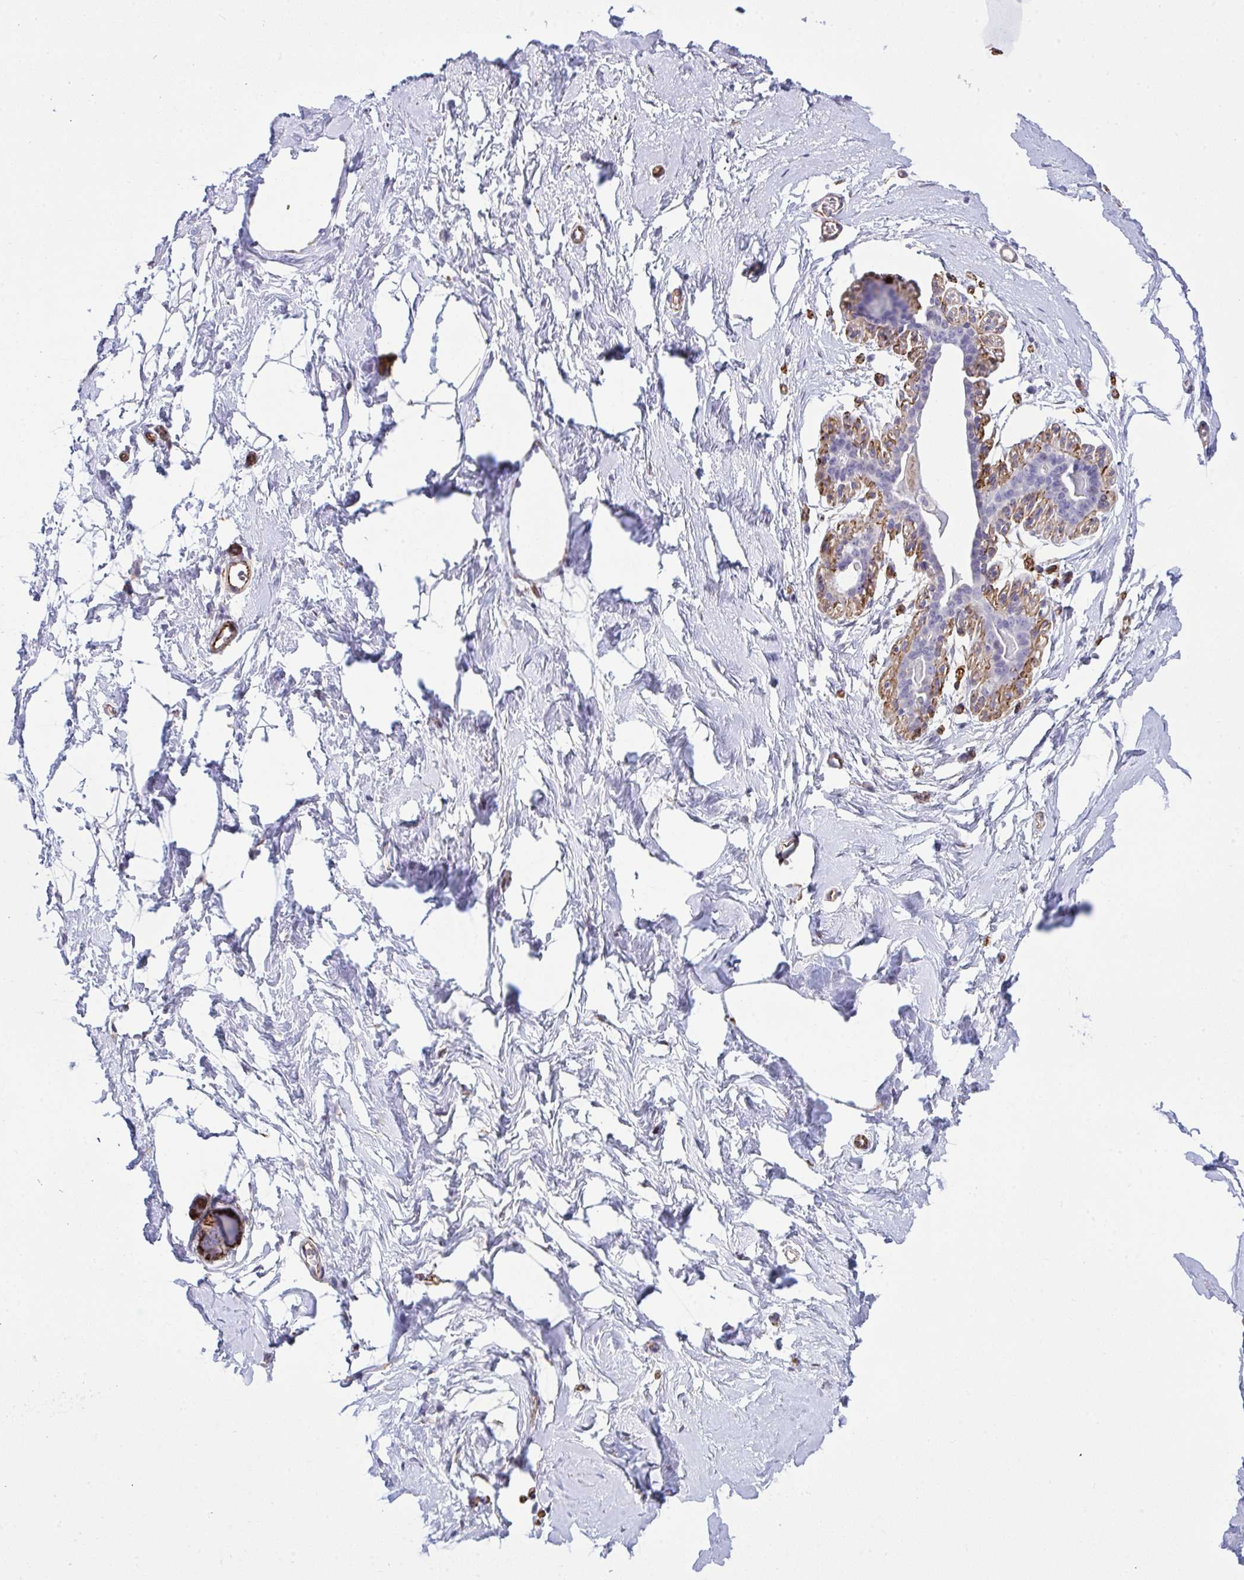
{"staining": {"intensity": "negative", "quantity": "none", "location": "none"}, "tissue": "breast", "cell_type": "Adipocytes", "image_type": "normal", "snomed": [{"axis": "morphology", "description": "Normal tissue, NOS"}, {"axis": "topography", "description": "Breast"}], "caption": "Breast was stained to show a protein in brown. There is no significant staining in adipocytes.", "gene": "SLC35B1", "patient": {"sex": "female", "age": 45}}